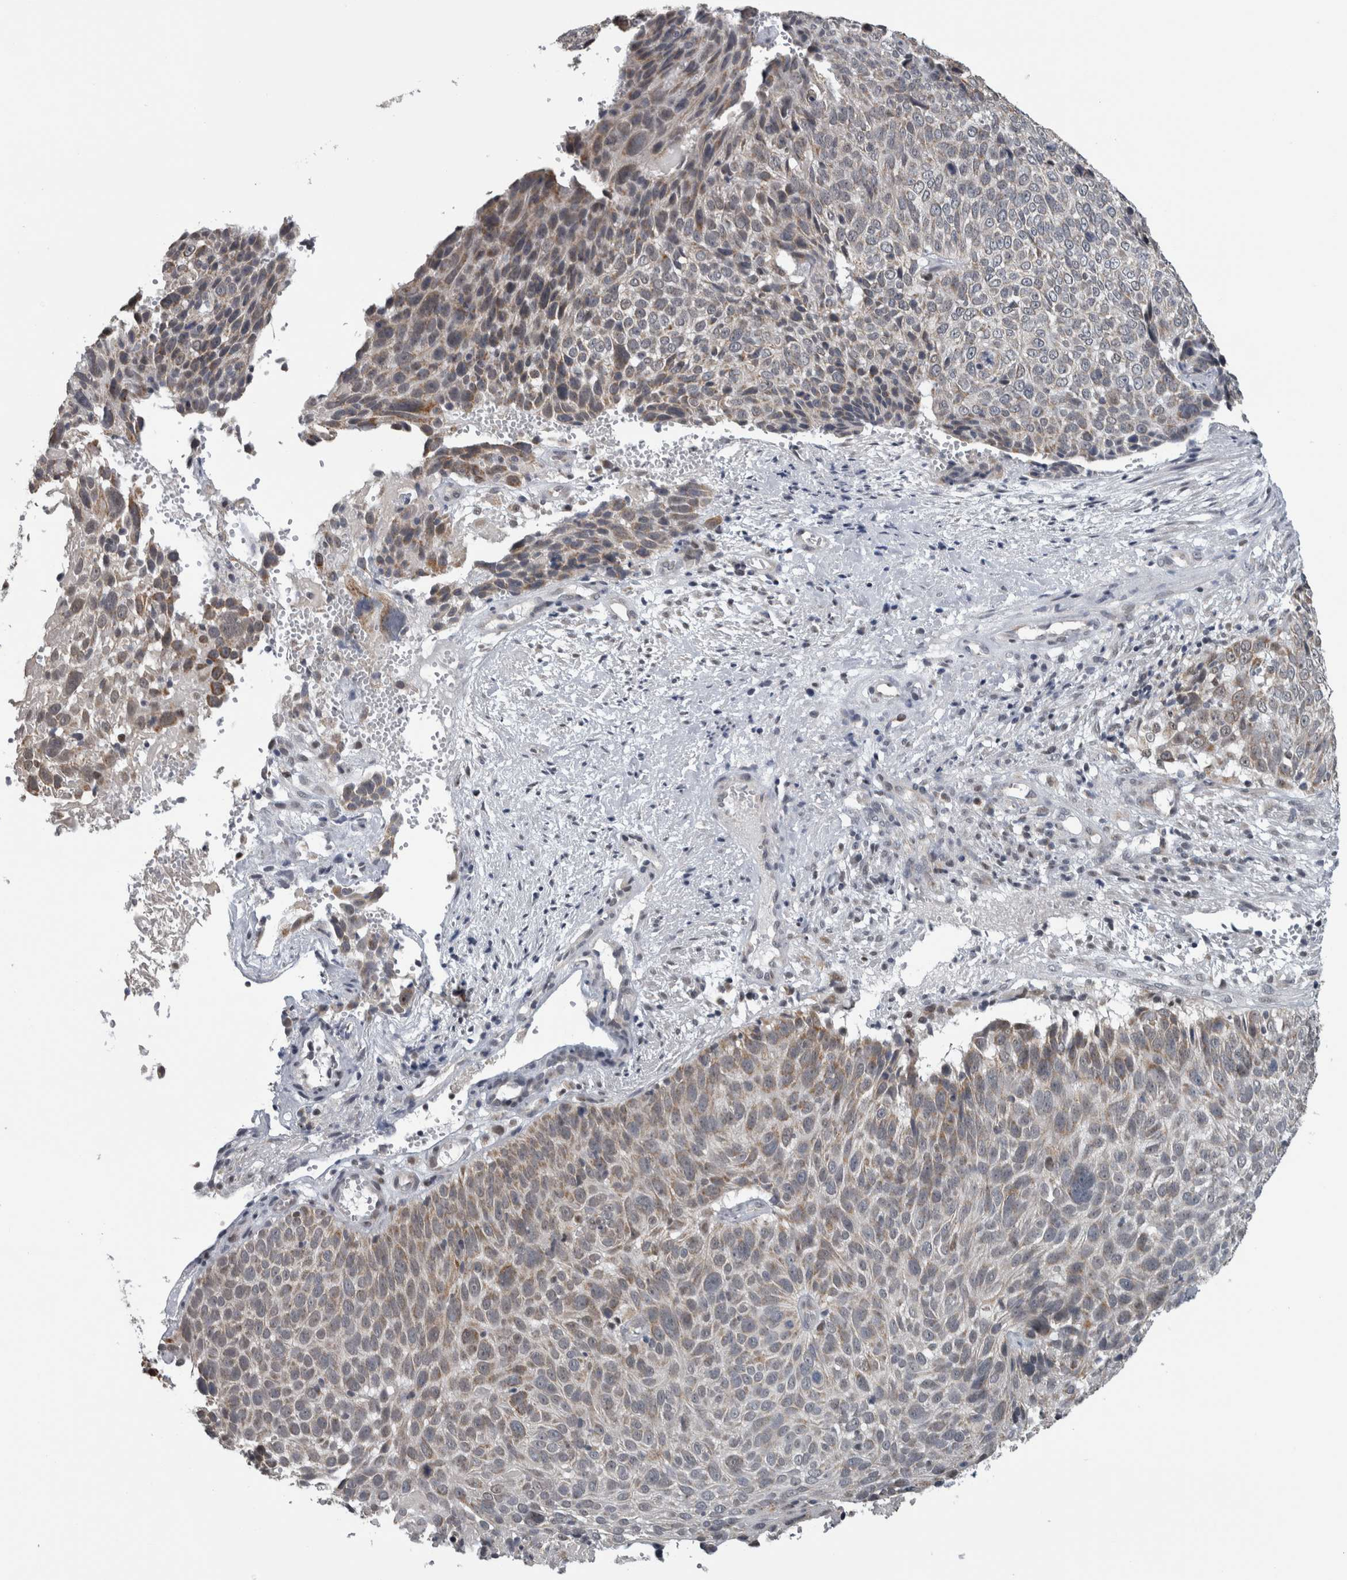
{"staining": {"intensity": "moderate", "quantity": "25%-75%", "location": "cytoplasmic/membranous"}, "tissue": "cervical cancer", "cell_type": "Tumor cells", "image_type": "cancer", "snomed": [{"axis": "morphology", "description": "Squamous cell carcinoma, NOS"}, {"axis": "topography", "description": "Cervix"}], "caption": "An image of human cervical cancer stained for a protein displays moderate cytoplasmic/membranous brown staining in tumor cells.", "gene": "OR2K2", "patient": {"sex": "female", "age": 74}}